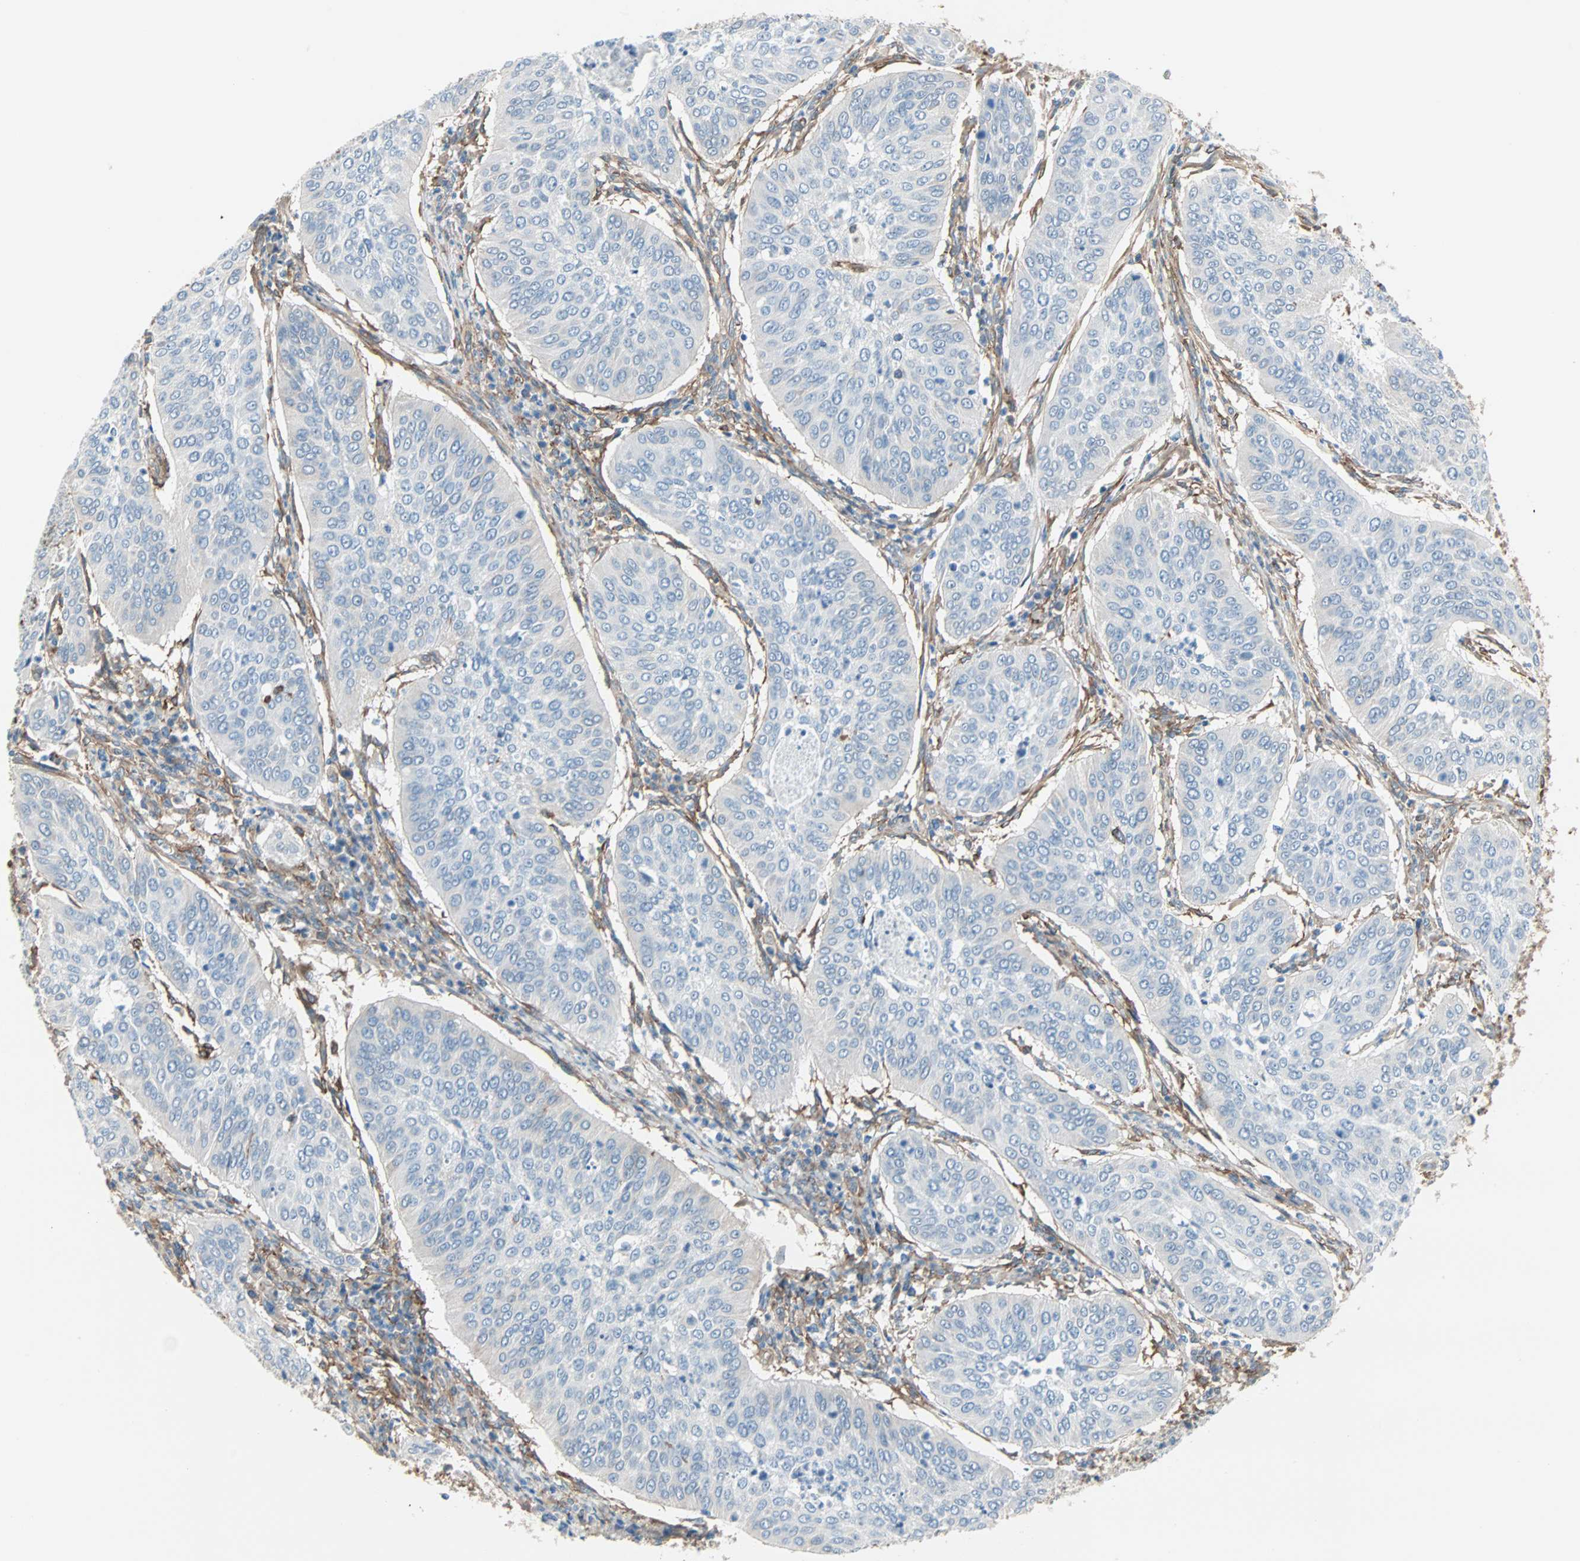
{"staining": {"intensity": "negative", "quantity": "none", "location": "none"}, "tissue": "cervical cancer", "cell_type": "Tumor cells", "image_type": "cancer", "snomed": [{"axis": "morphology", "description": "Normal tissue, NOS"}, {"axis": "morphology", "description": "Squamous cell carcinoma, NOS"}, {"axis": "topography", "description": "Cervix"}], "caption": "Image shows no significant protein positivity in tumor cells of cervical cancer. Nuclei are stained in blue.", "gene": "EPB41L2", "patient": {"sex": "female", "age": 39}}